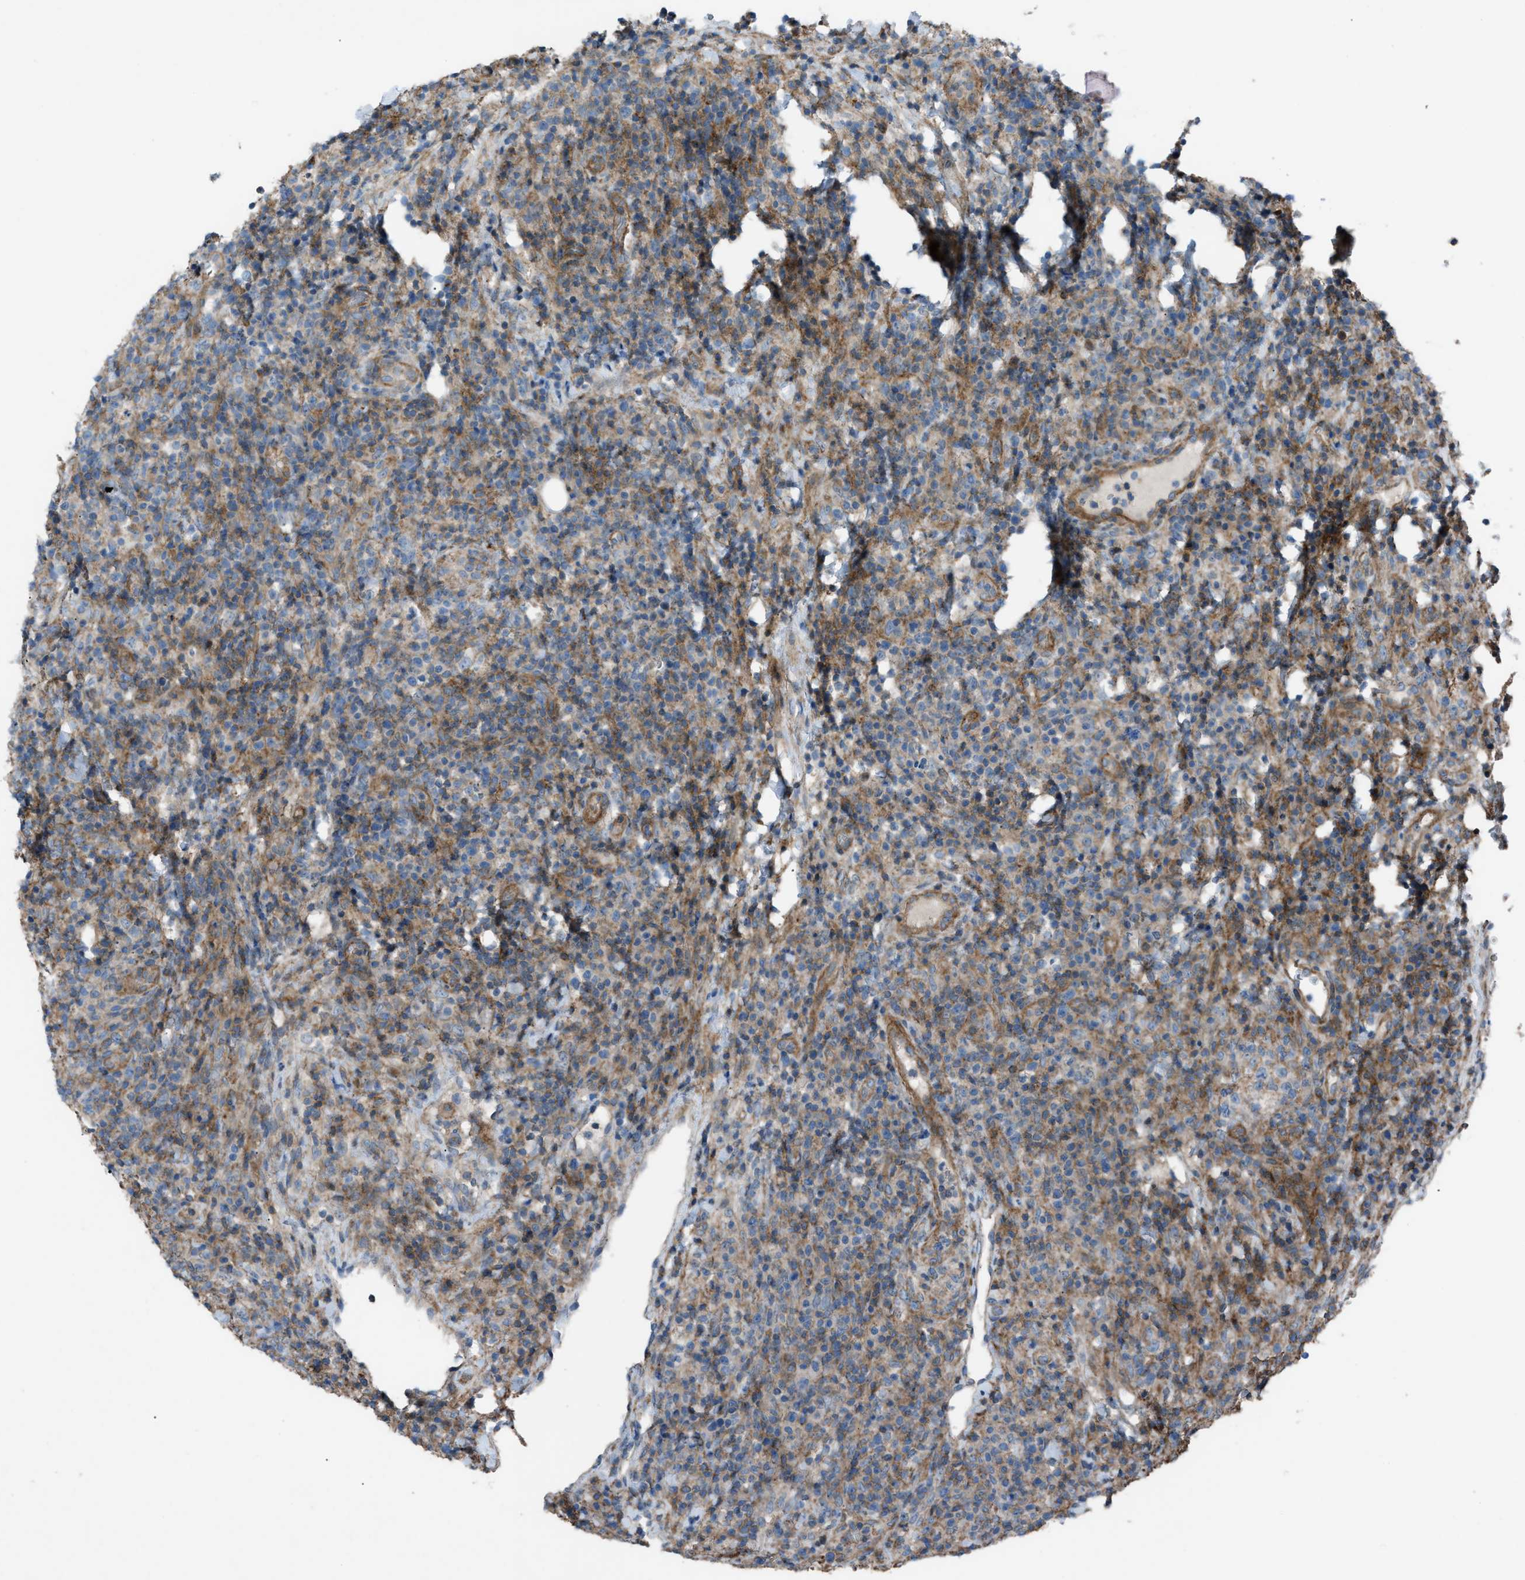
{"staining": {"intensity": "moderate", "quantity": "25%-75%", "location": "cytoplasmic/membranous"}, "tissue": "lymphoma", "cell_type": "Tumor cells", "image_type": "cancer", "snomed": [{"axis": "morphology", "description": "Malignant lymphoma, non-Hodgkin's type, High grade"}, {"axis": "topography", "description": "Lymph node"}], "caption": "Immunohistochemical staining of human malignant lymphoma, non-Hodgkin's type (high-grade) reveals medium levels of moderate cytoplasmic/membranous staining in approximately 25%-75% of tumor cells. (Brightfield microscopy of DAB IHC at high magnification).", "gene": "NCK2", "patient": {"sex": "female", "age": 76}}